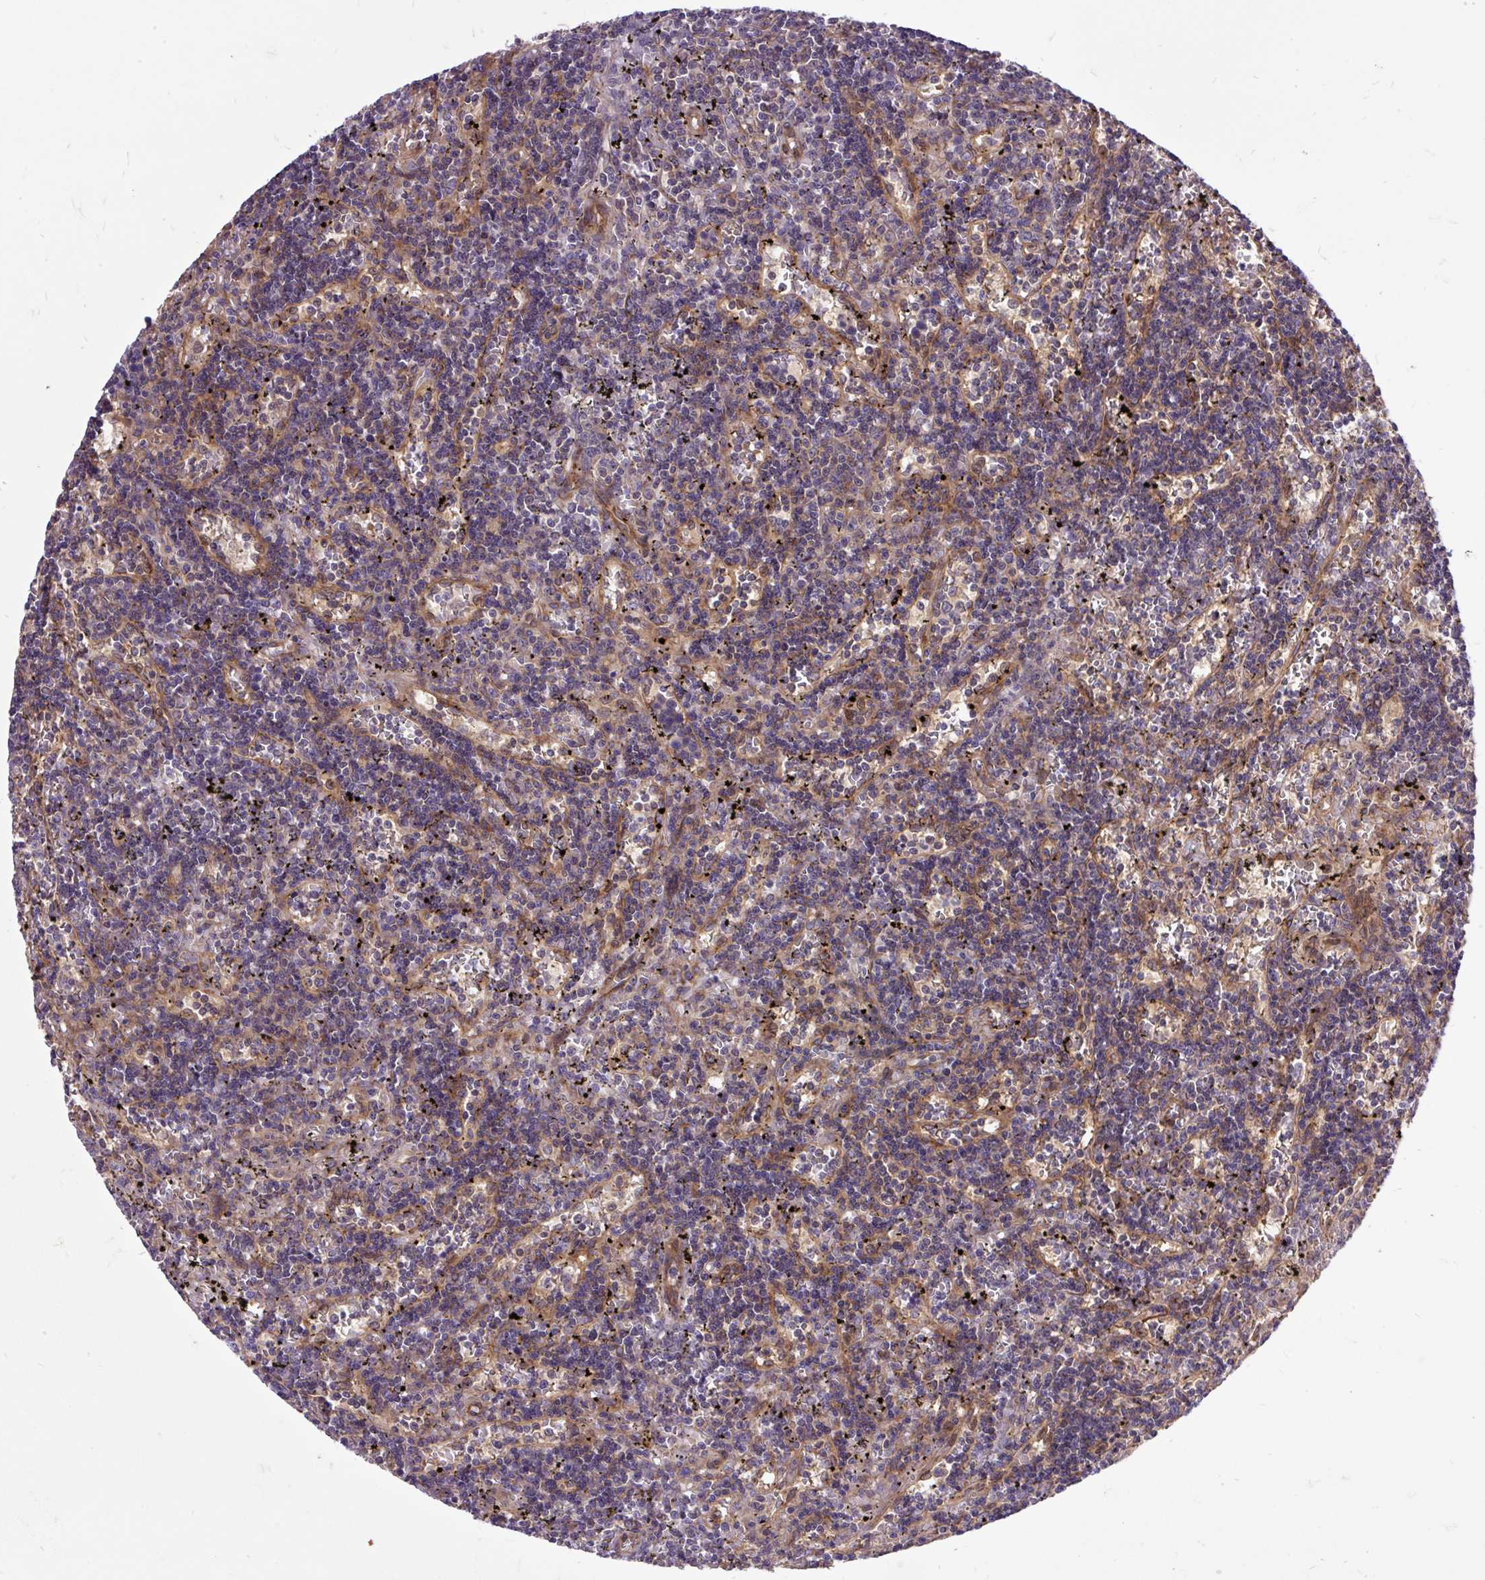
{"staining": {"intensity": "negative", "quantity": "none", "location": "none"}, "tissue": "lymphoma", "cell_type": "Tumor cells", "image_type": "cancer", "snomed": [{"axis": "morphology", "description": "Malignant lymphoma, non-Hodgkin's type, Low grade"}, {"axis": "topography", "description": "Spleen"}], "caption": "IHC image of human malignant lymphoma, non-Hodgkin's type (low-grade) stained for a protein (brown), which exhibits no positivity in tumor cells. (Immunohistochemistry, brightfield microscopy, high magnification).", "gene": "TRIM17", "patient": {"sex": "male", "age": 60}}